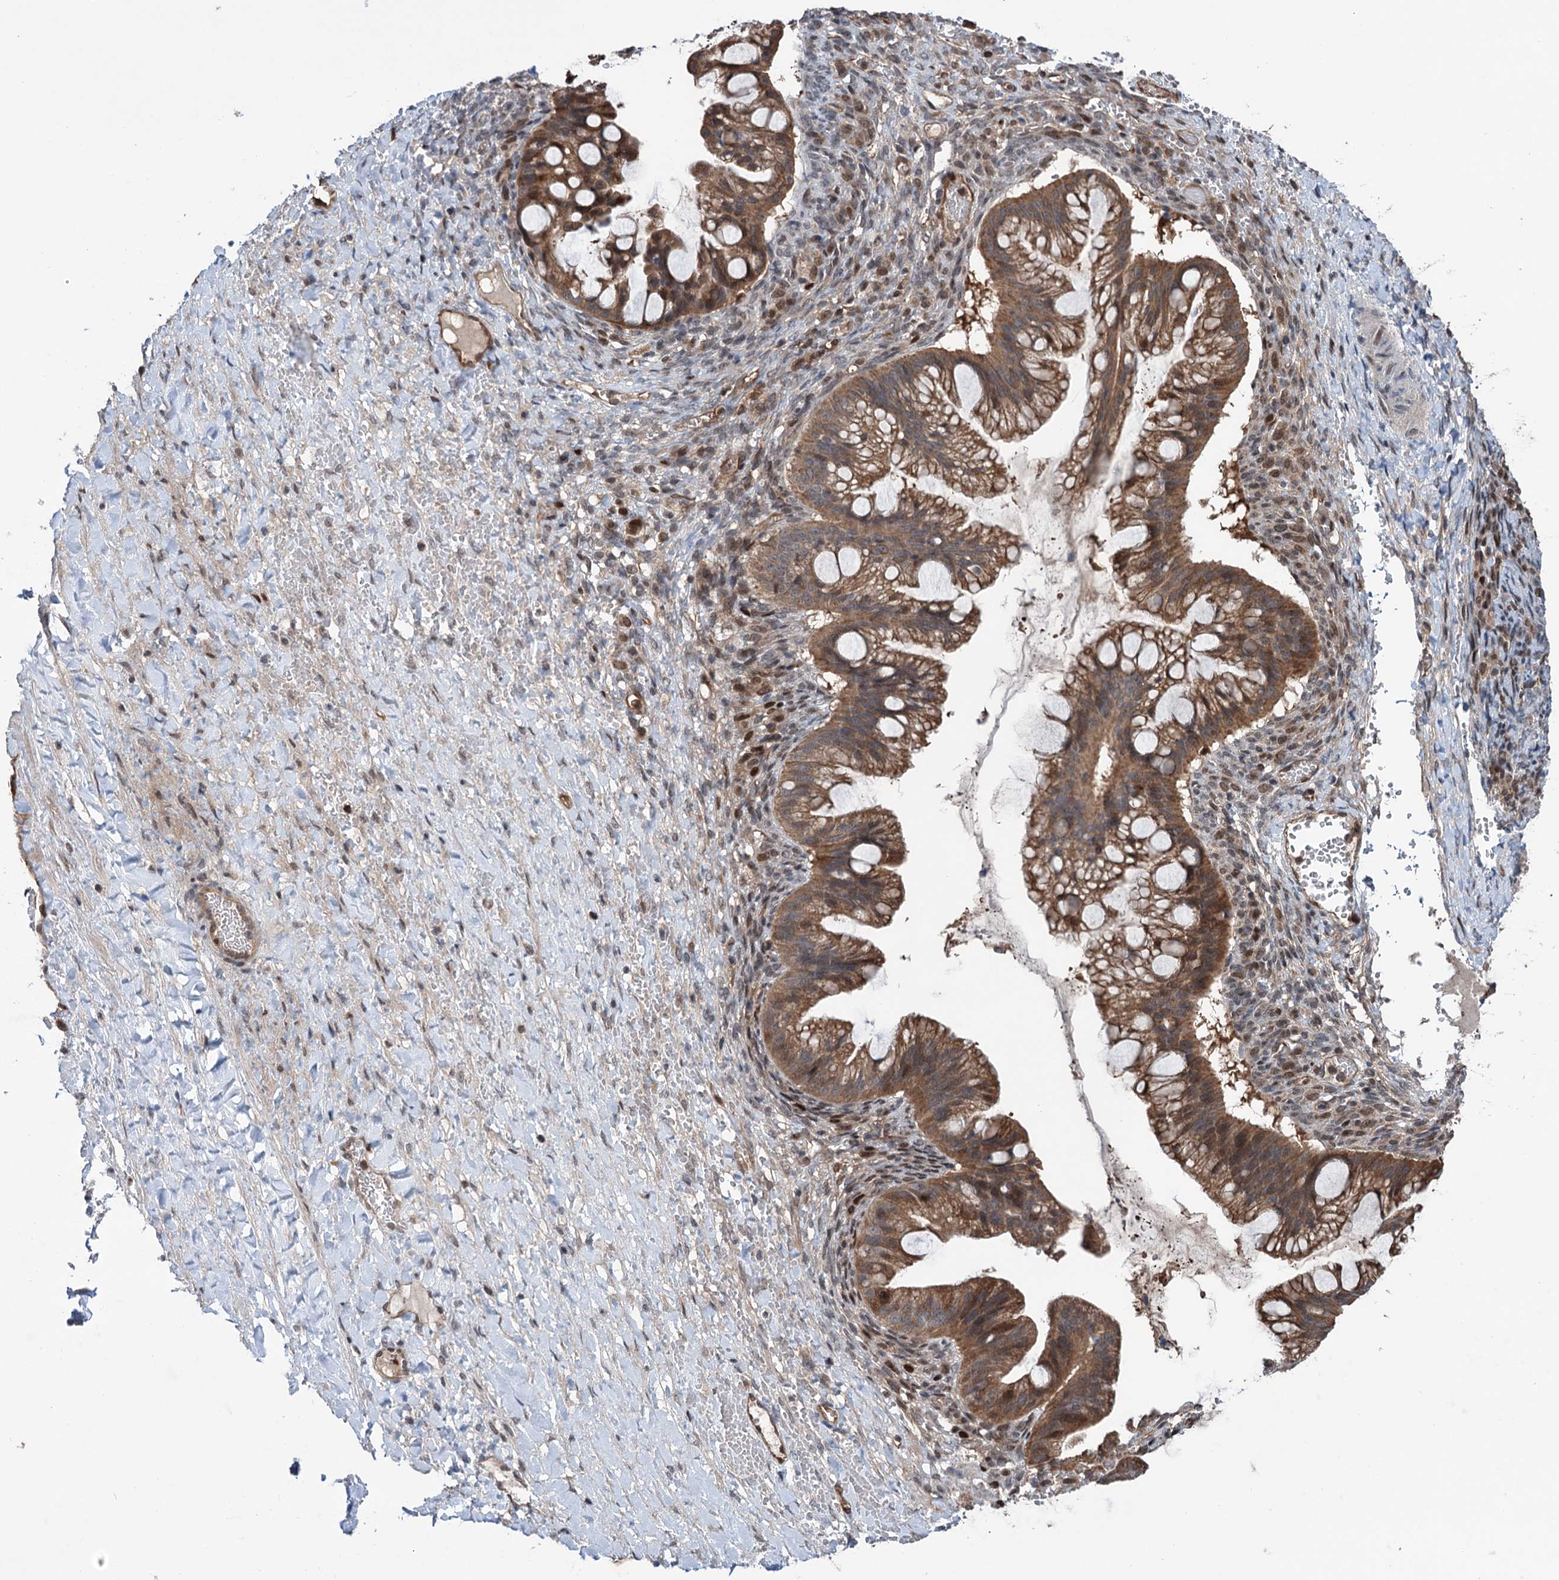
{"staining": {"intensity": "moderate", "quantity": ">75%", "location": "cytoplasmic/membranous,nuclear"}, "tissue": "ovarian cancer", "cell_type": "Tumor cells", "image_type": "cancer", "snomed": [{"axis": "morphology", "description": "Cystadenocarcinoma, mucinous, NOS"}, {"axis": "topography", "description": "Ovary"}], "caption": "This photomicrograph demonstrates immunohistochemistry staining of human ovarian cancer (mucinous cystadenocarcinoma), with medium moderate cytoplasmic/membranous and nuclear staining in about >75% of tumor cells.", "gene": "NCAPD2", "patient": {"sex": "female", "age": 73}}